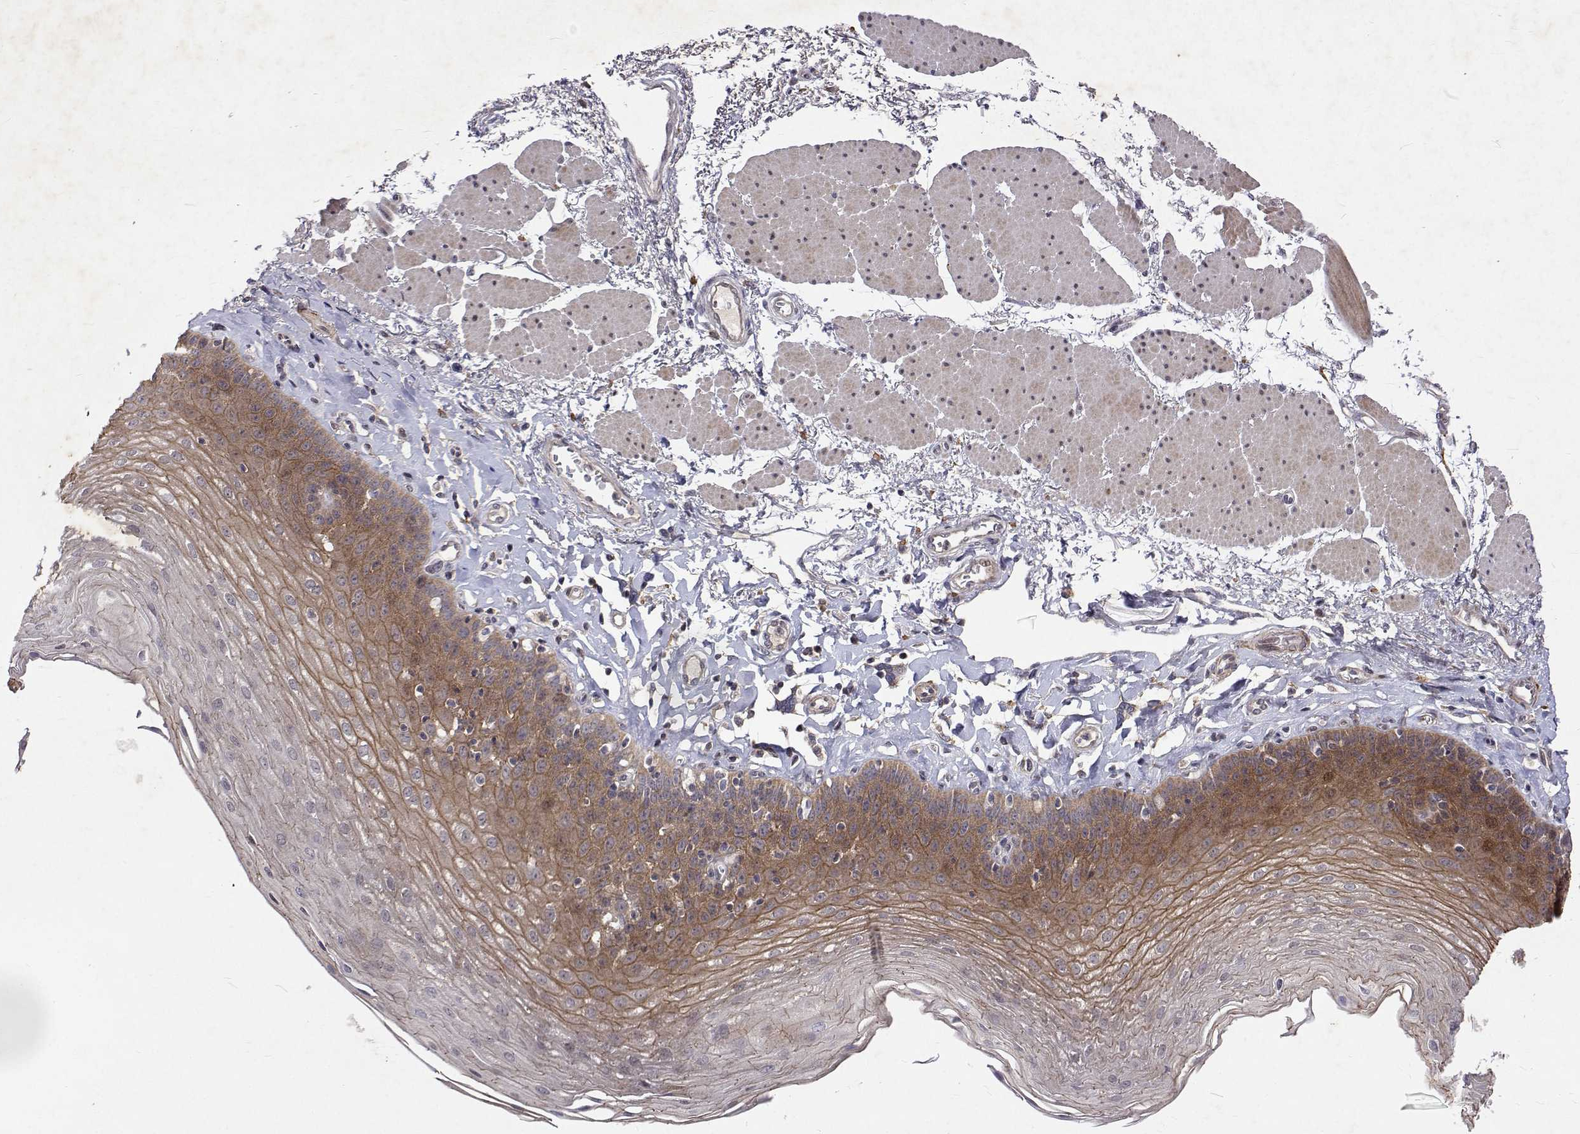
{"staining": {"intensity": "moderate", "quantity": "25%-75%", "location": "cytoplasmic/membranous"}, "tissue": "esophagus", "cell_type": "Squamous epithelial cells", "image_type": "normal", "snomed": [{"axis": "morphology", "description": "Normal tissue, NOS"}, {"axis": "topography", "description": "Esophagus"}], "caption": "Esophagus stained for a protein exhibits moderate cytoplasmic/membranous positivity in squamous epithelial cells.", "gene": "ALKBH8", "patient": {"sex": "female", "age": 81}}